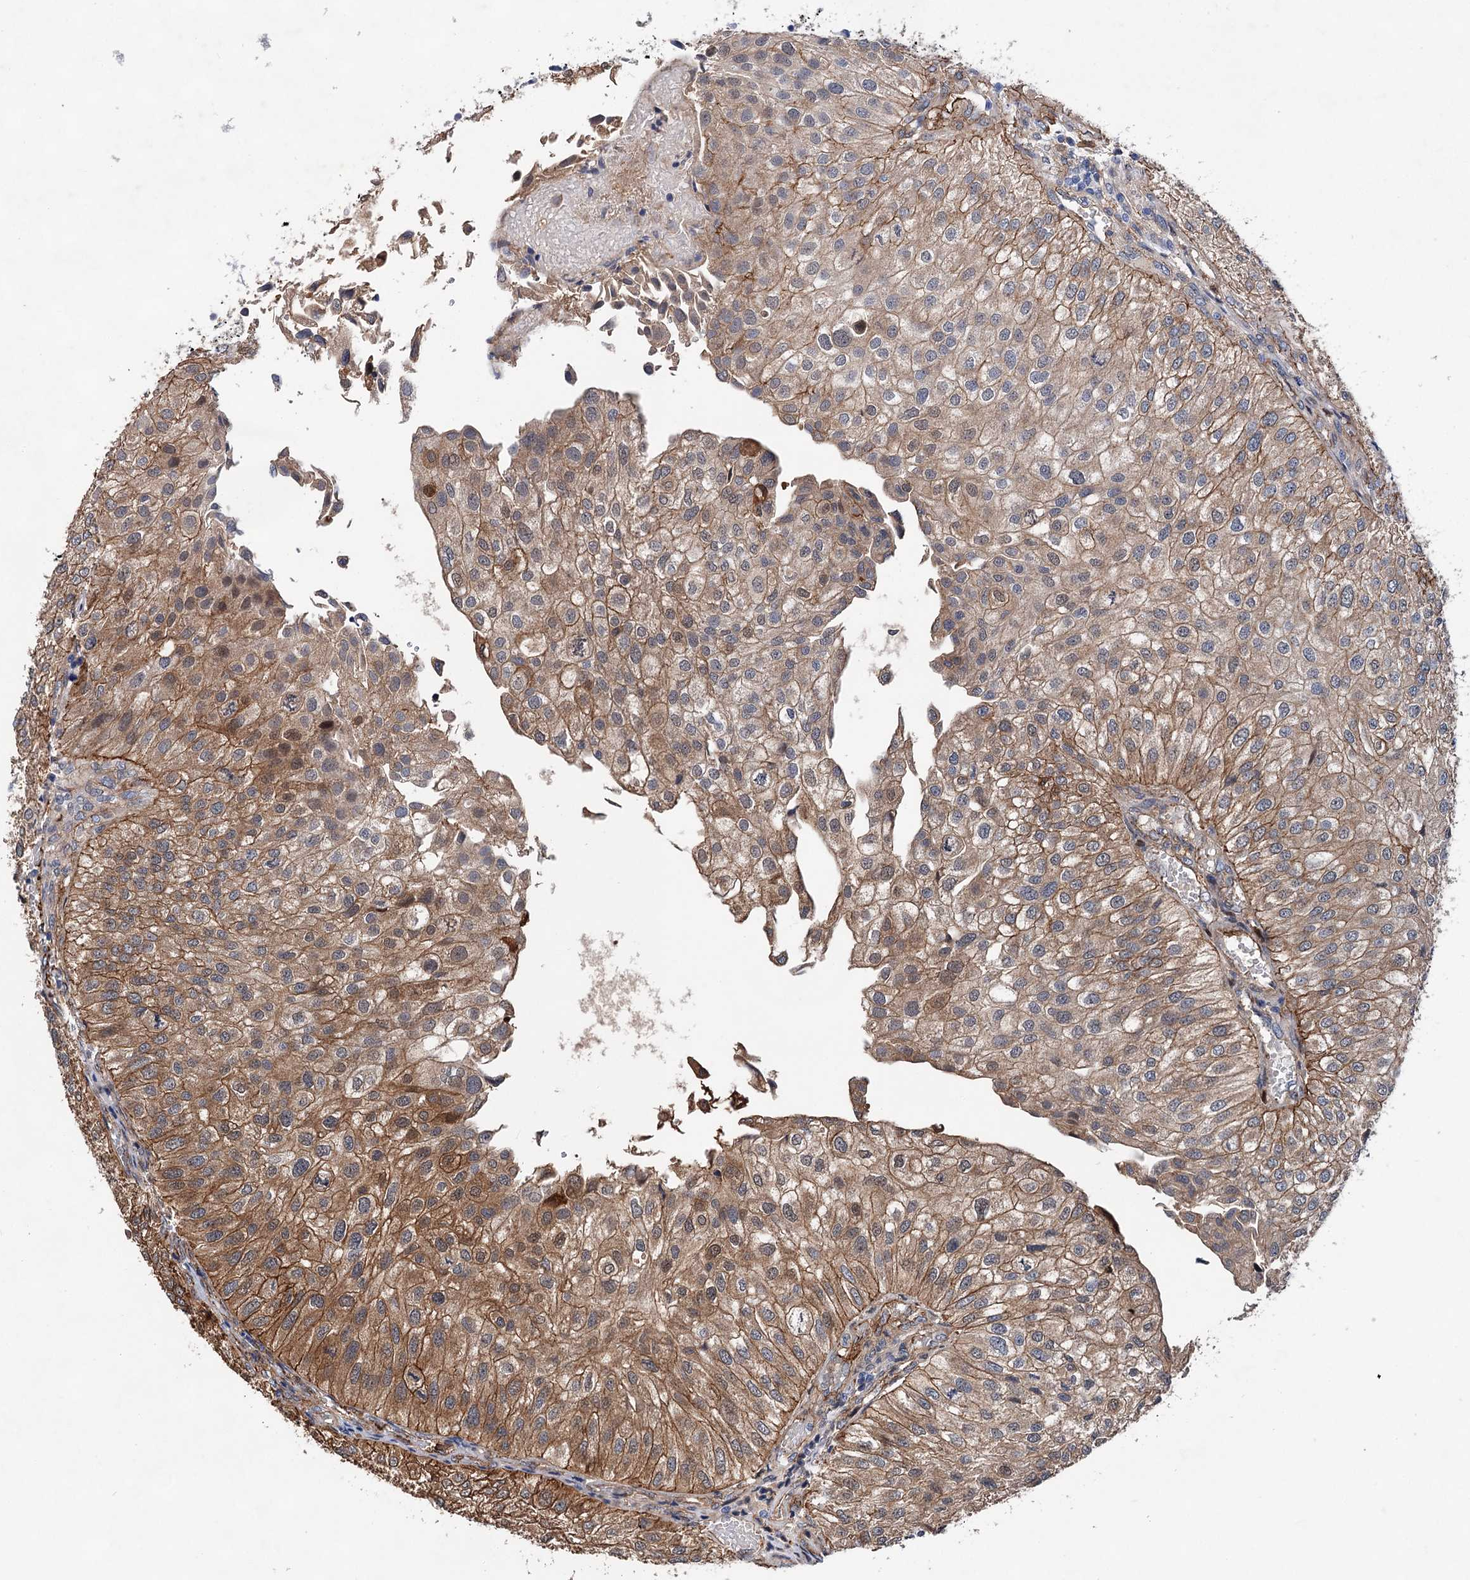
{"staining": {"intensity": "moderate", "quantity": ">75%", "location": "cytoplasmic/membranous"}, "tissue": "urothelial cancer", "cell_type": "Tumor cells", "image_type": "cancer", "snomed": [{"axis": "morphology", "description": "Urothelial carcinoma, Low grade"}, {"axis": "topography", "description": "Urinary bladder"}], "caption": "Brown immunohistochemical staining in human low-grade urothelial carcinoma demonstrates moderate cytoplasmic/membranous expression in about >75% of tumor cells.", "gene": "TMTC3", "patient": {"sex": "female", "age": 89}}